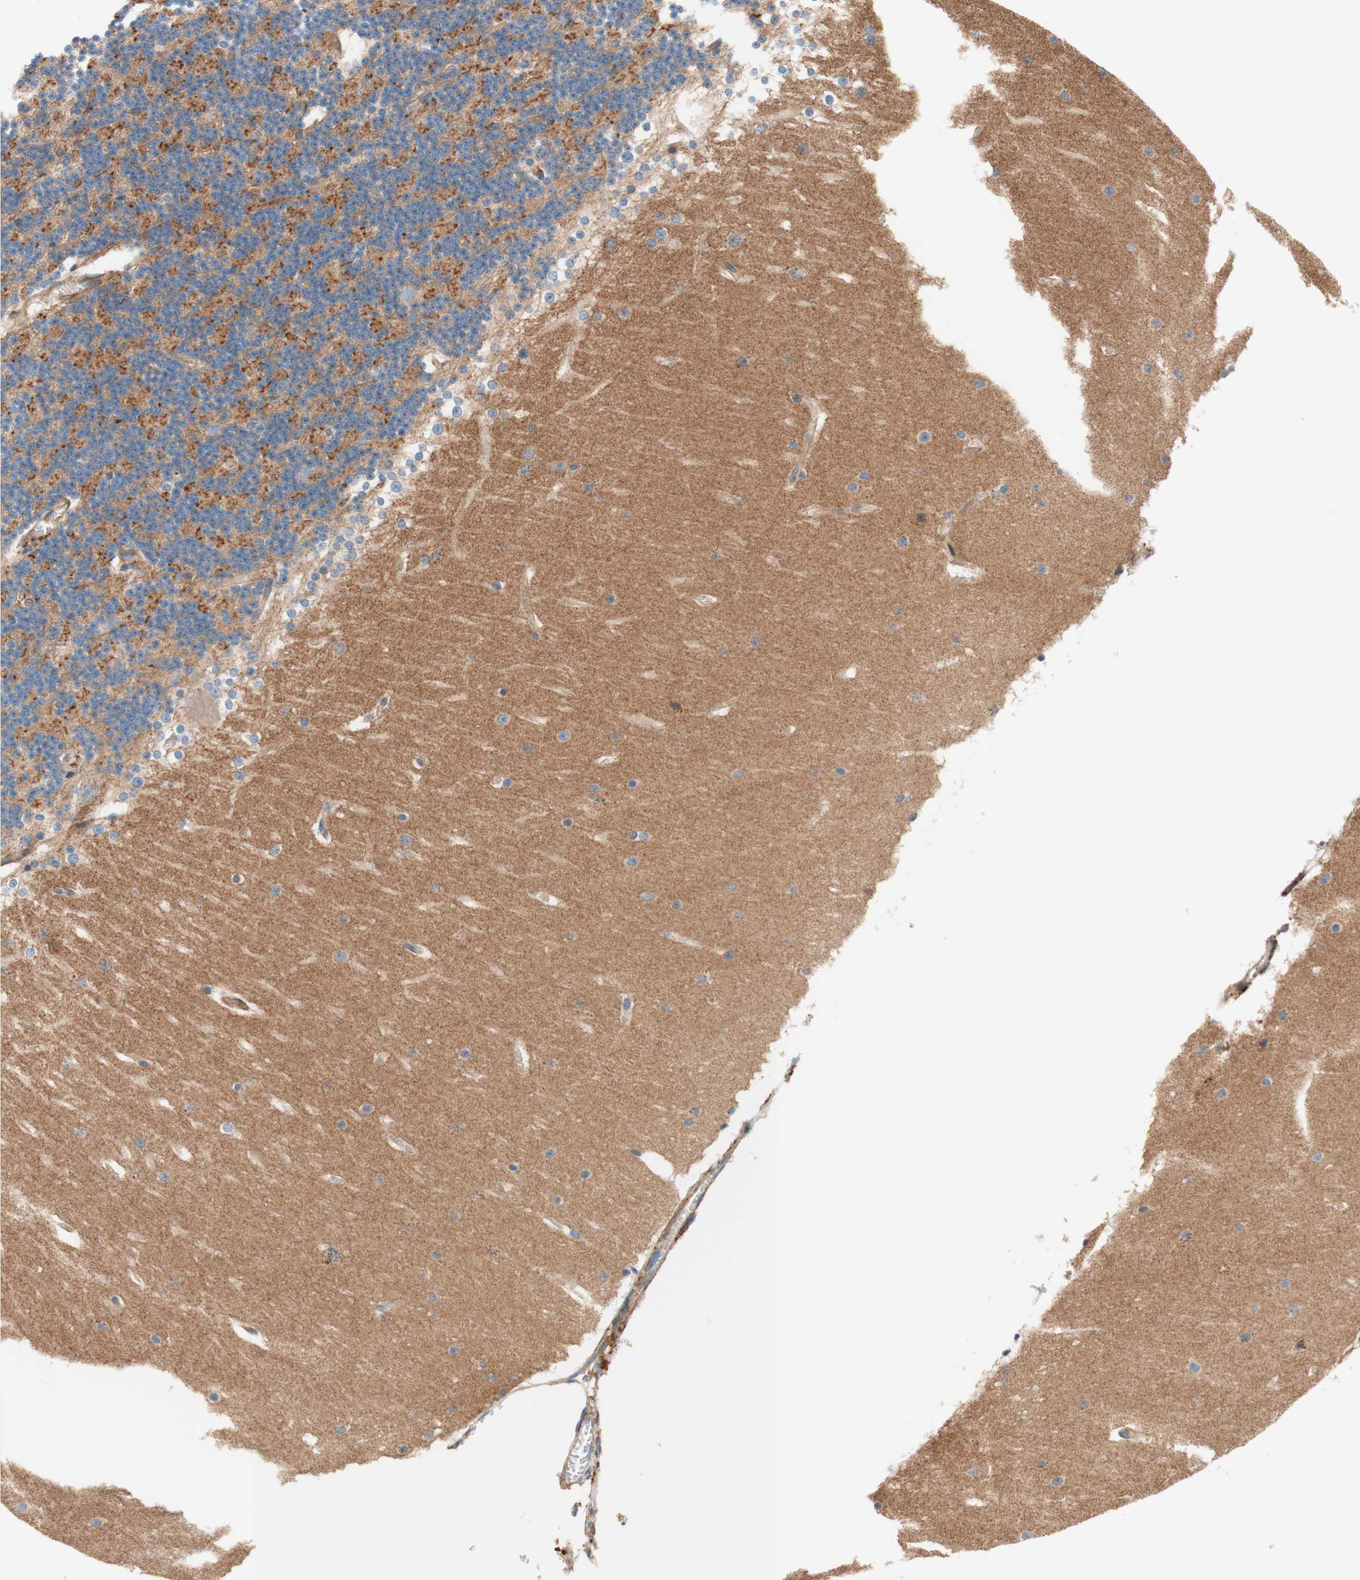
{"staining": {"intensity": "strong", "quantity": "<25%", "location": "cytoplasmic/membranous"}, "tissue": "cerebellum", "cell_type": "Cells in granular layer", "image_type": "normal", "snomed": [{"axis": "morphology", "description": "Normal tissue, NOS"}, {"axis": "topography", "description": "Cerebellum"}], "caption": "Cerebellum stained with DAB (3,3'-diaminobenzidine) immunohistochemistry (IHC) demonstrates medium levels of strong cytoplasmic/membranous positivity in approximately <25% of cells in granular layer.", "gene": "VPS26A", "patient": {"sex": "female", "age": 19}}